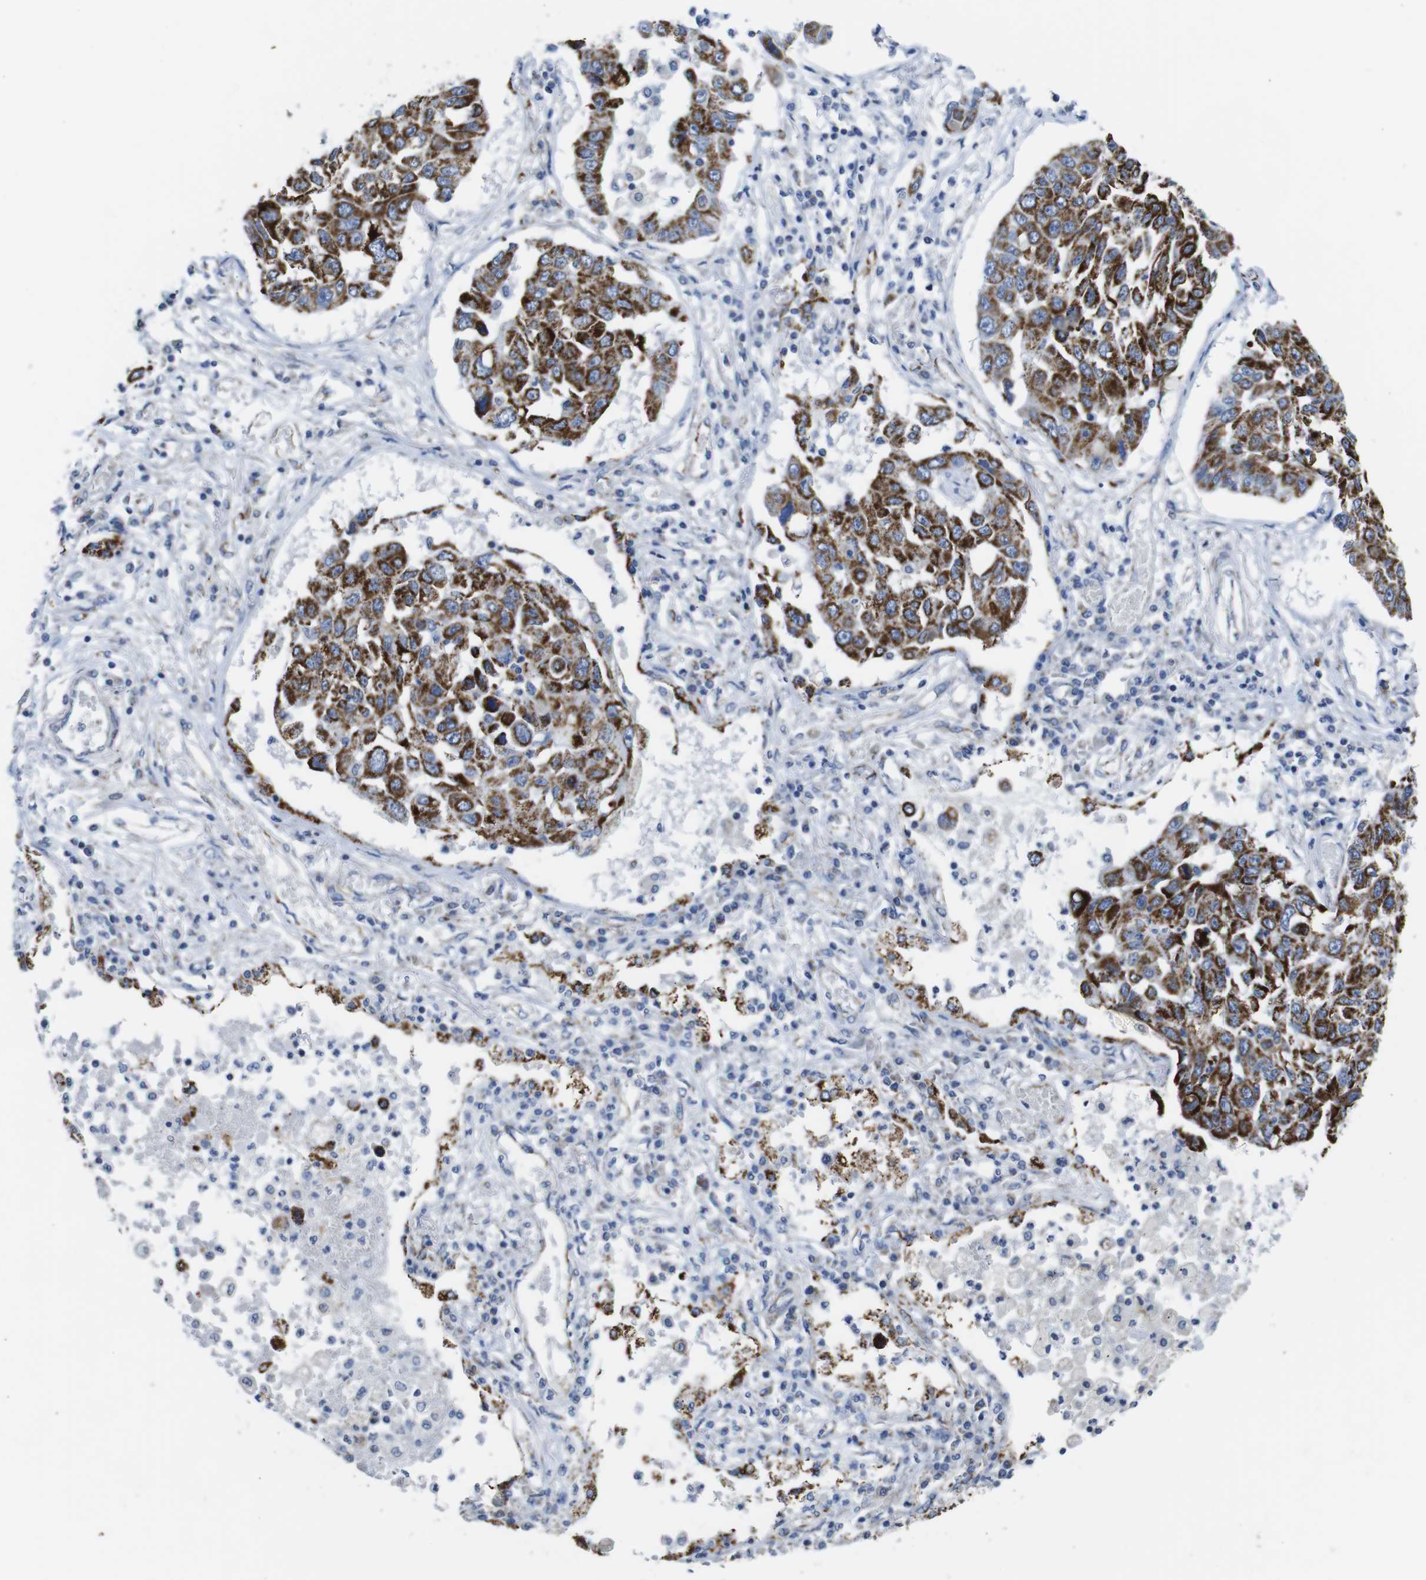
{"staining": {"intensity": "strong", "quantity": ">75%", "location": "cytoplasmic/membranous"}, "tissue": "lung cancer", "cell_type": "Tumor cells", "image_type": "cancer", "snomed": [{"axis": "morphology", "description": "Squamous cell carcinoma, NOS"}, {"axis": "topography", "description": "Lung"}], "caption": "A brown stain highlights strong cytoplasmic/membranous expression of a protein in squamous cell carcinoma (lung) tumor cells. The protein is stained brown, and the nuclei are stained in blue (DAB IHC with brightfield microscopy, high magnification).", "gene": "MAOA", "patient": {"sex": "male", "age": 71}}